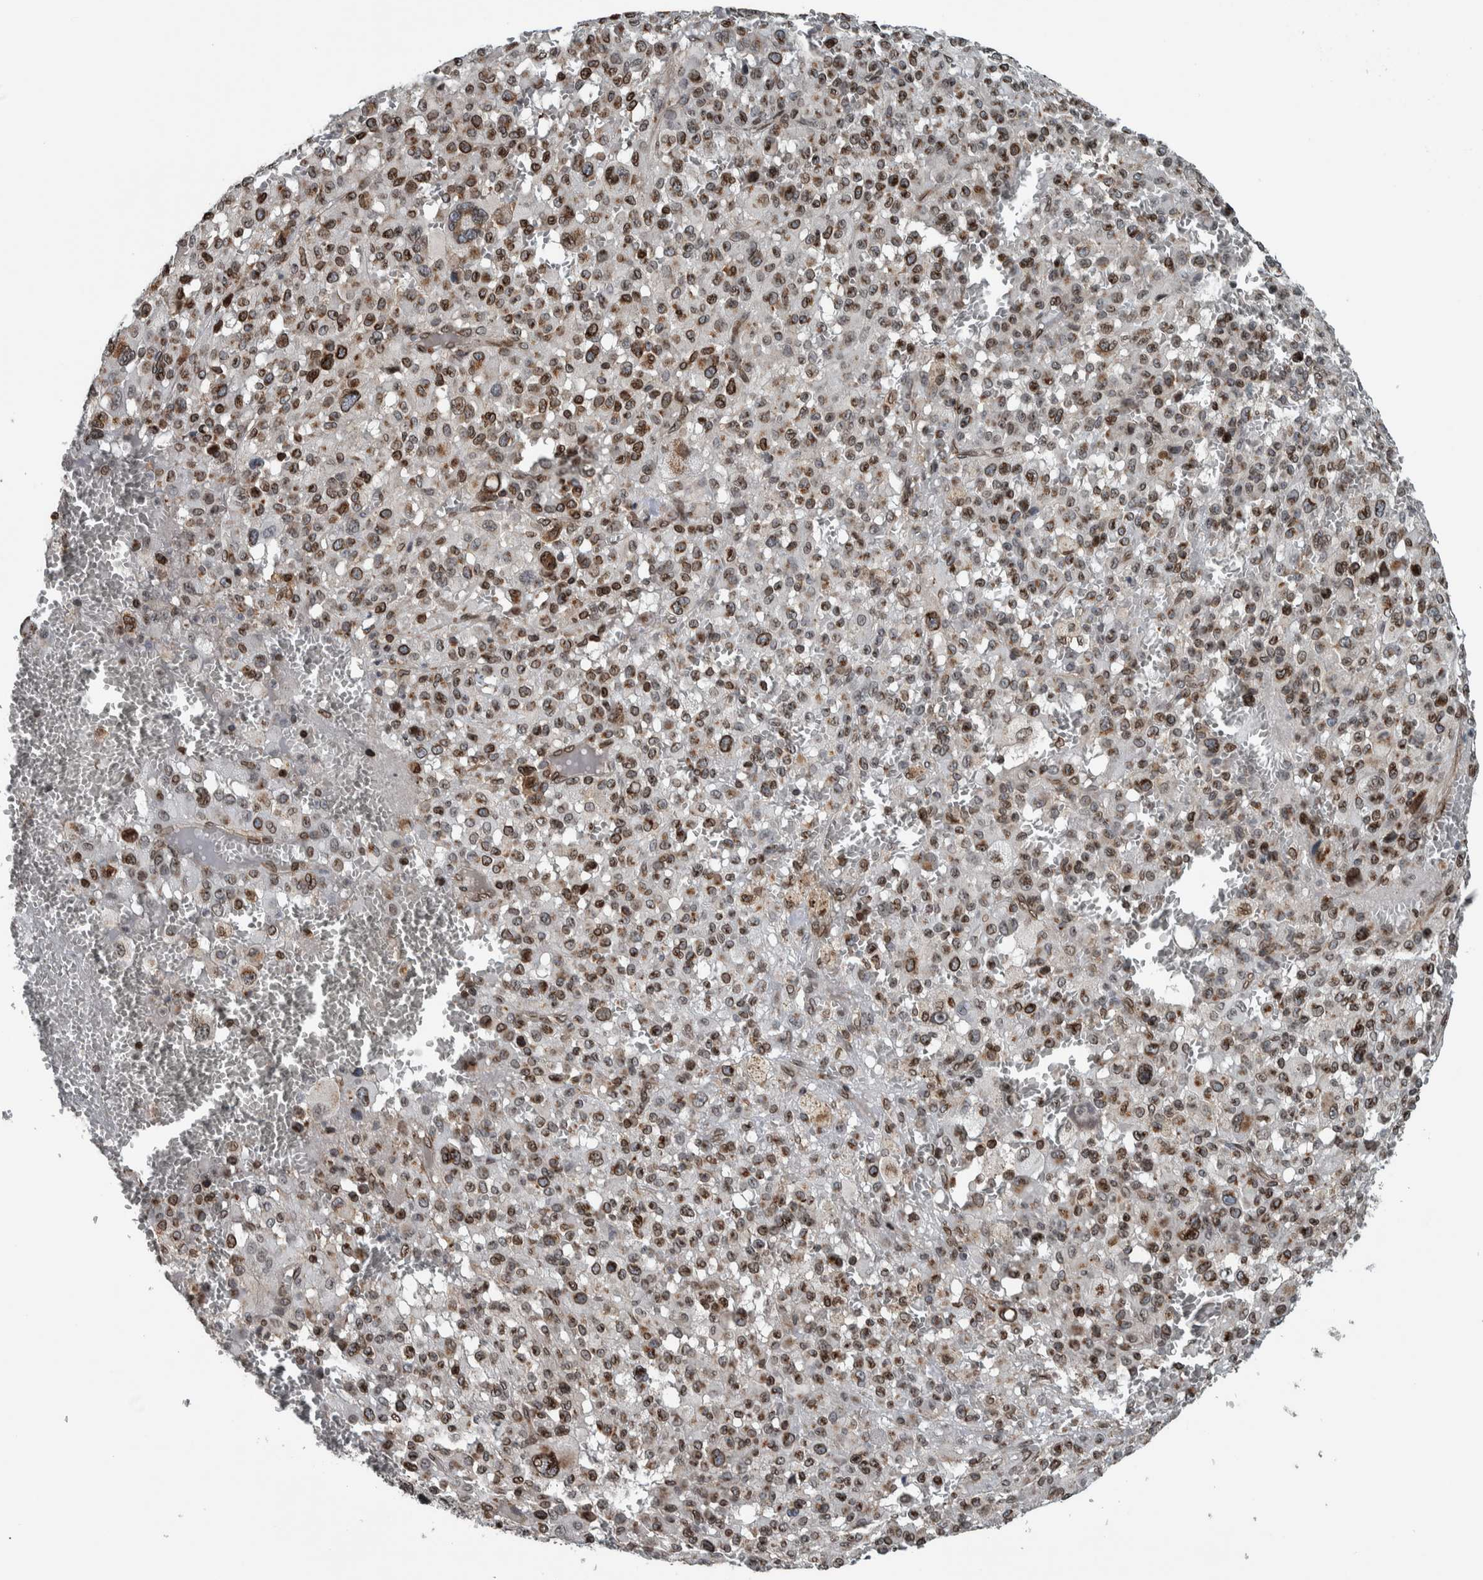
{"staining": {"intensity": "moderate", "quantity": ">75%", "location": "cytoplasmic/membranous,nuclear"}, "tissue": "melanoma", "cell_type": "Tumor cells", "image_type": "cancer", "snomed": [{"axis": "morphology", "description": "Malignant melanoma, Metastatic site"}, {"axis": "topography", "description": "Skin"}], "caption": "A medium amount of moderate cytoplasmic/membranous and nuclear staining is present in approximately >75% of tumor cells in malignant melanoma (metastatic site) tissue. Using DAB (3,3'-diaminobenzidine) (brown) and hematoxylin (blue) stains, captured at high magnification using brightfield microscopy.", "gene": "FAM135B", "patient": {"sex": "female", "age": 74}}